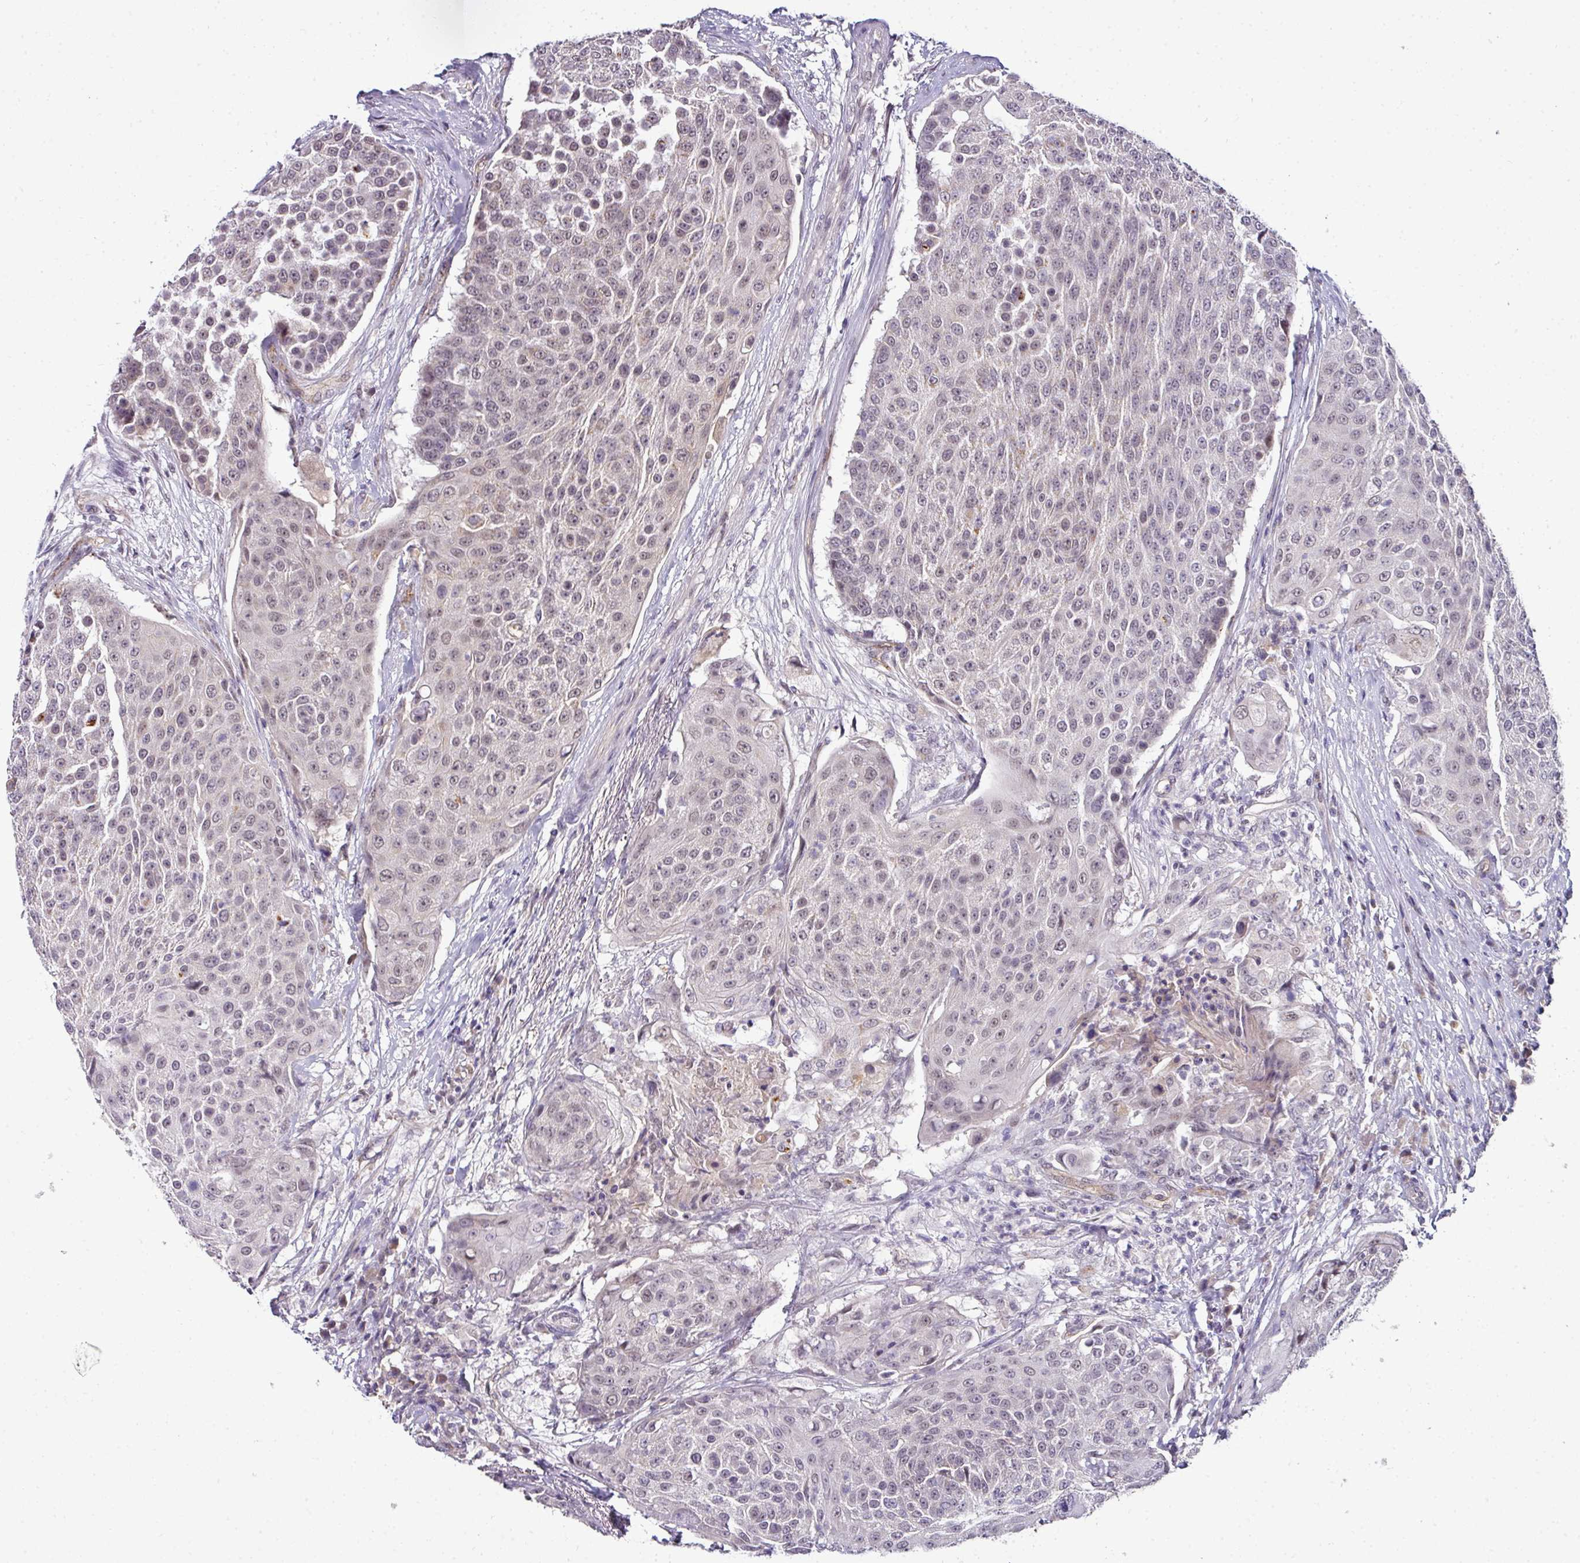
{"staining": {"intensity": "weak", "quantity": "<25%", "location": "nuclear"}, "tissue": "urothelial cancer", "cell_type": "Tumor cells", "image_type": "cancer", "snomed": [{"axis": "morphology", "description": "Urothelial carcinoma, High grade"}, {"axis": "topography", "description": "Urinary bladder"}], "caption": "Protein analysis of urothelial carcinoma (high-grade) reveals no significant positivity in tumor cells. Nuclei are stained in blue.", "gene": "NAPSA", "patient": {"sex": "female", "age": 63}}